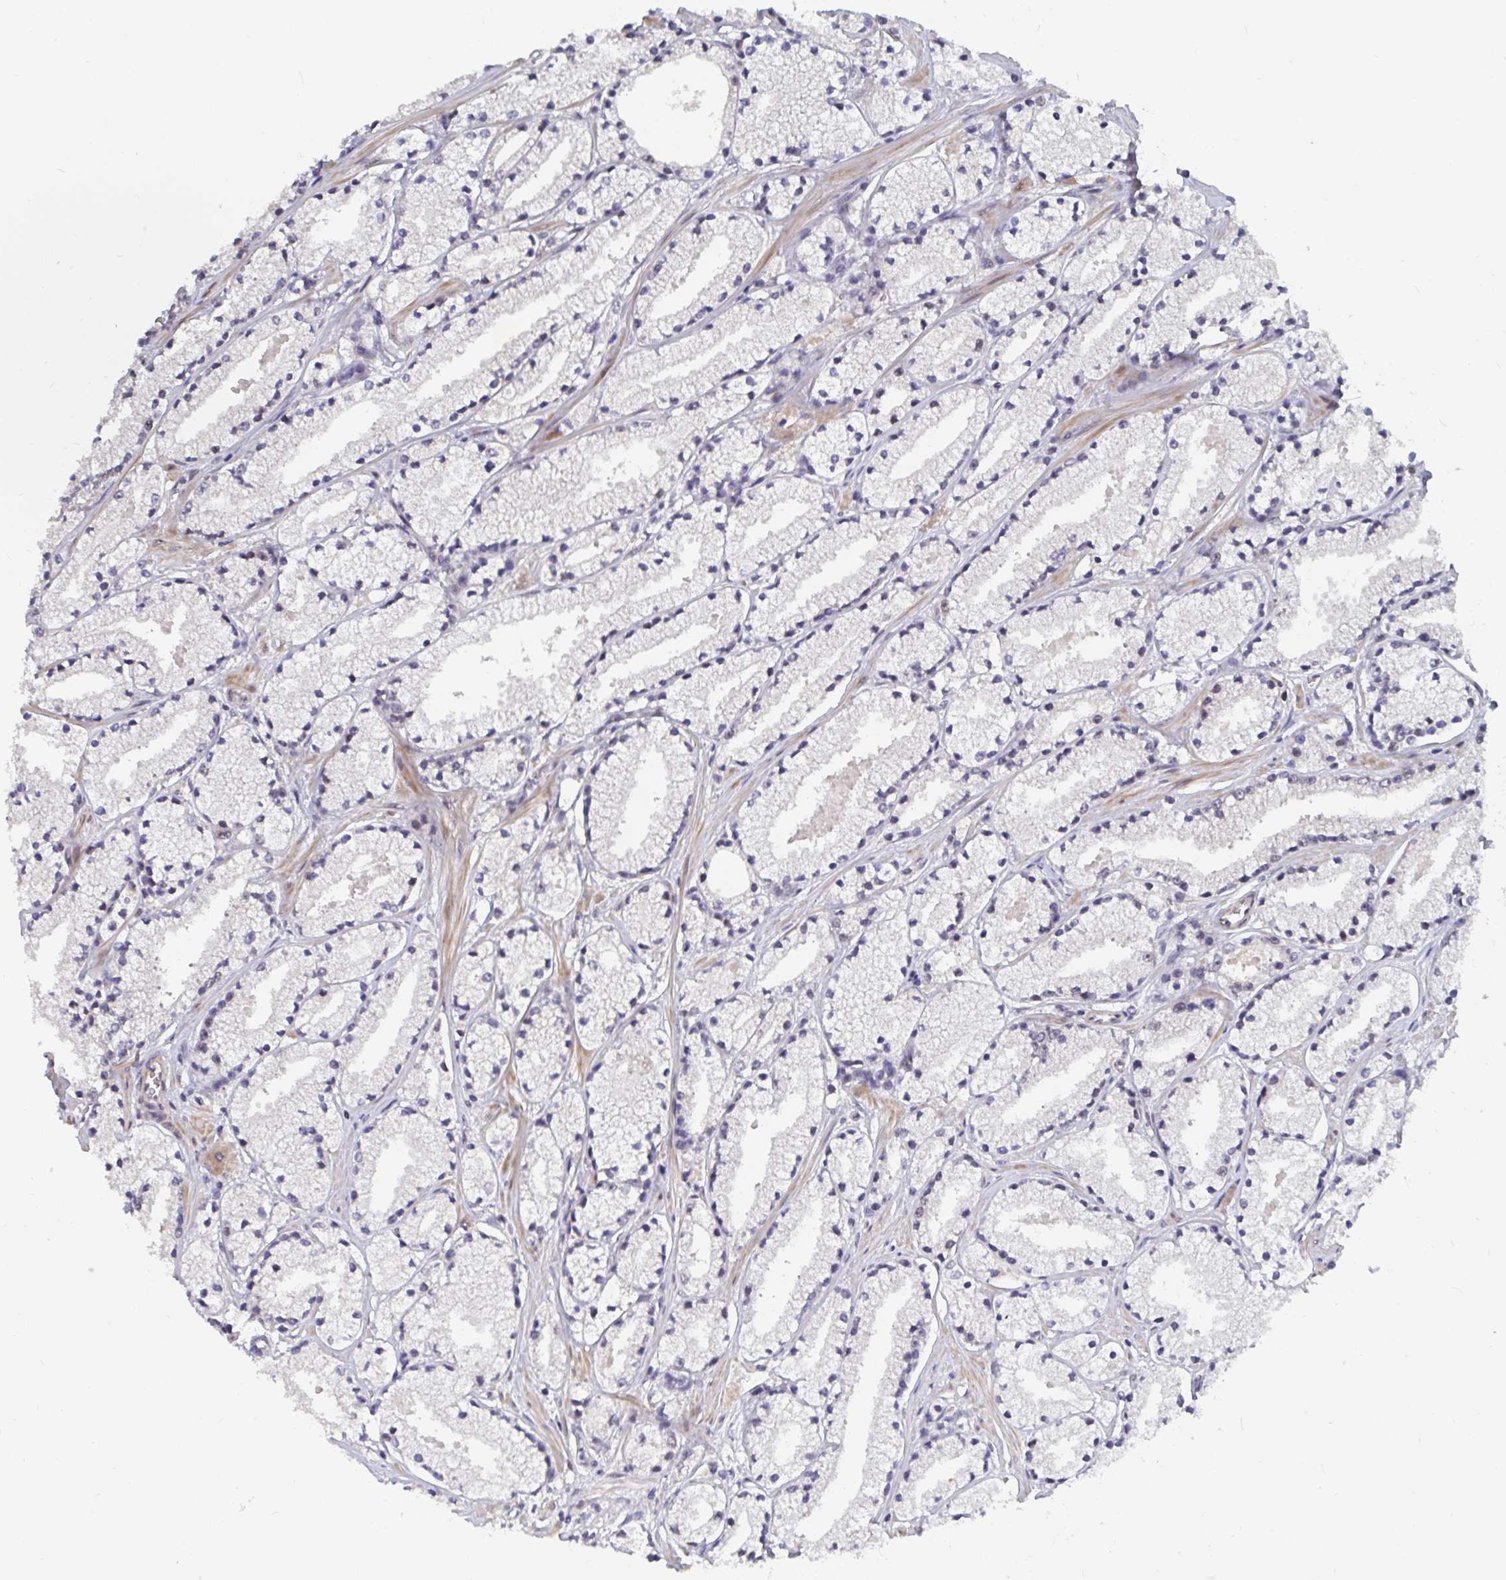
{"staining": {"intensity": "negative", "quantity": "none", "location": "none"}, "tissue": "prostate cancer", "cell_type": "Tumor cells", "image_type": "cancer", "snomed": [{"axis": "morphology", "description": "Adenocarcinoma, High grade"}, {"axis": "topography", "description": "Prostate"}], "caption": "Tumor cells show no significant expression in prostate cancer.", "gene": "BCL7B", "patient": {"sex": "male", "age": 63}}